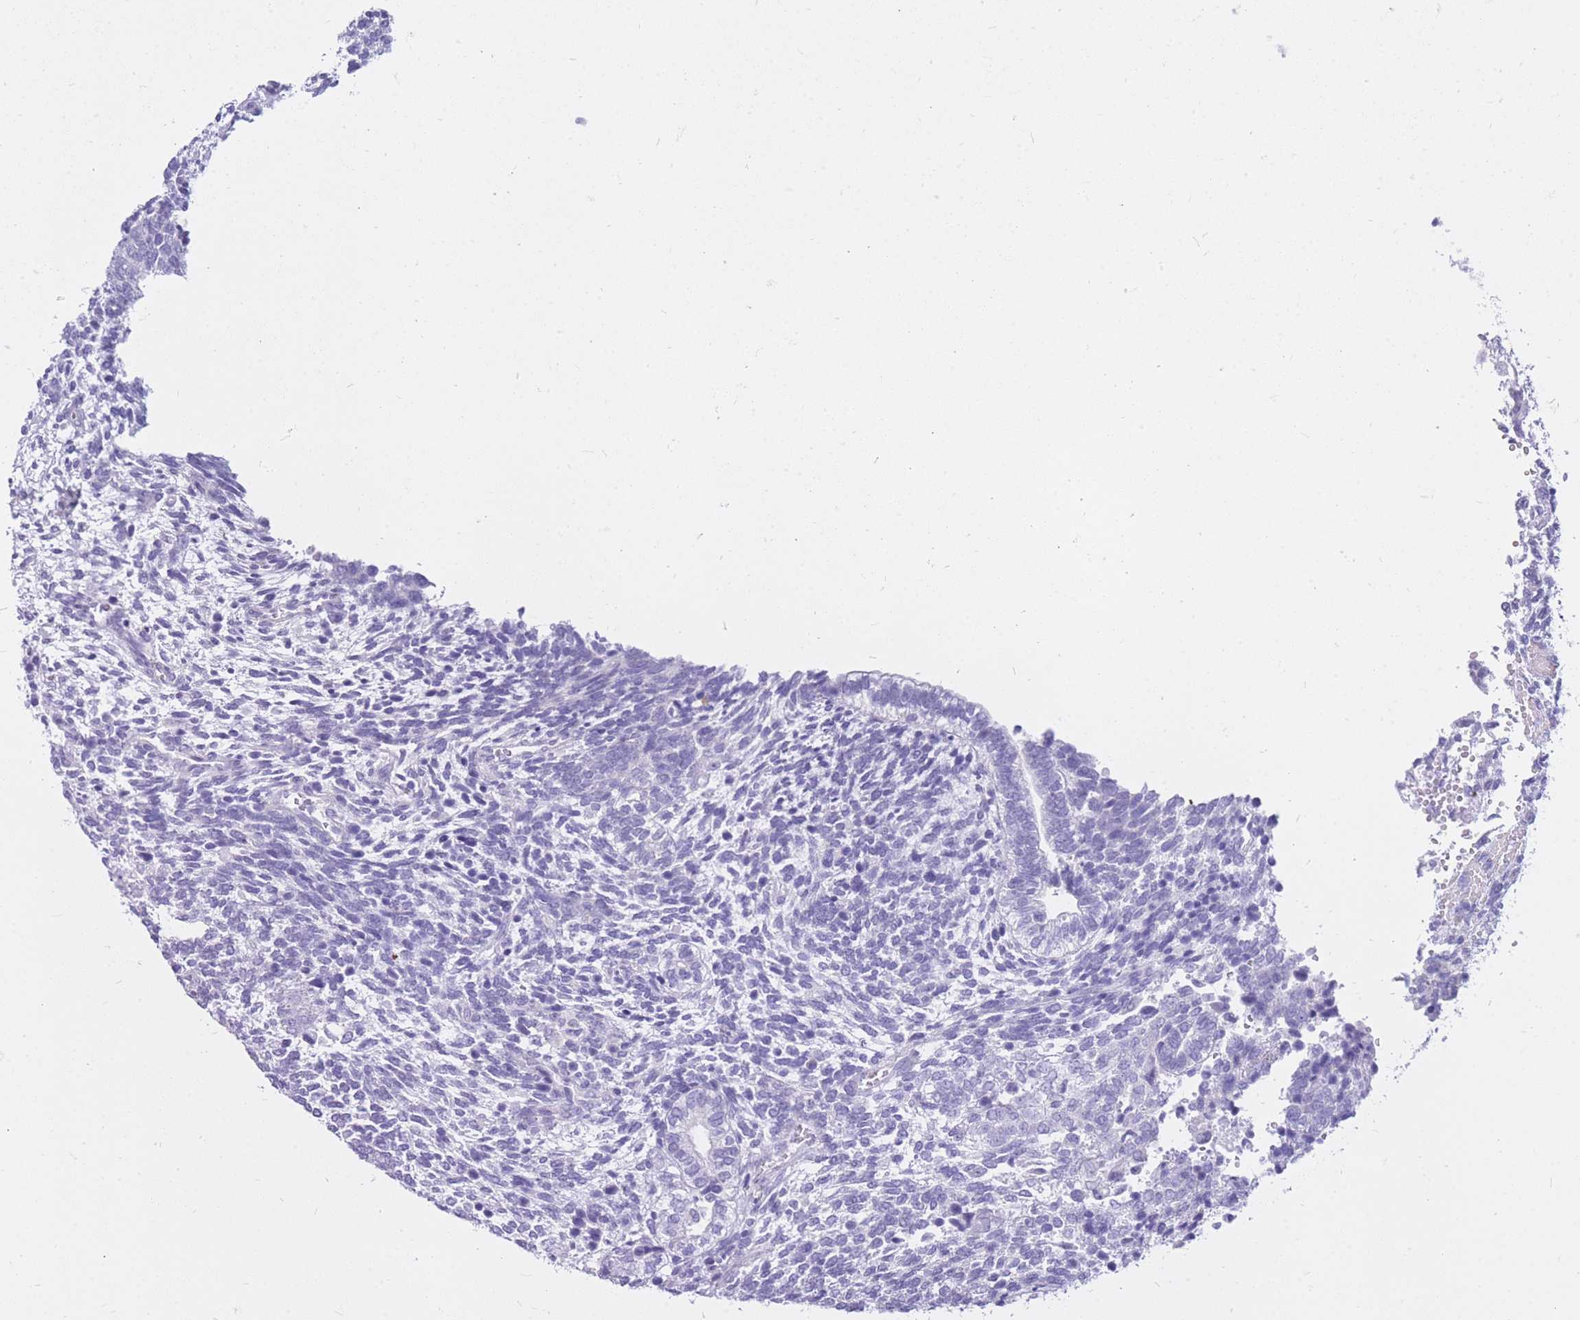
{"staining": {"intensity": "negative", "quantity": "none", "location": "none"}, "tissue": "testis cancer", "cell_type": "Tumor cells", "image_type": "cancer", "snomed": [{"axis": "morphology", "description": "Carcinoma, Embryonal, NOS"}, {"axis": "topography", "description": "Testis"}], "caption": "Protein analysis of testis cancer displays no significant staining in tumor cells.", "gene": "CYP21A2", "patient": {"sex": "male", "age": 23}}